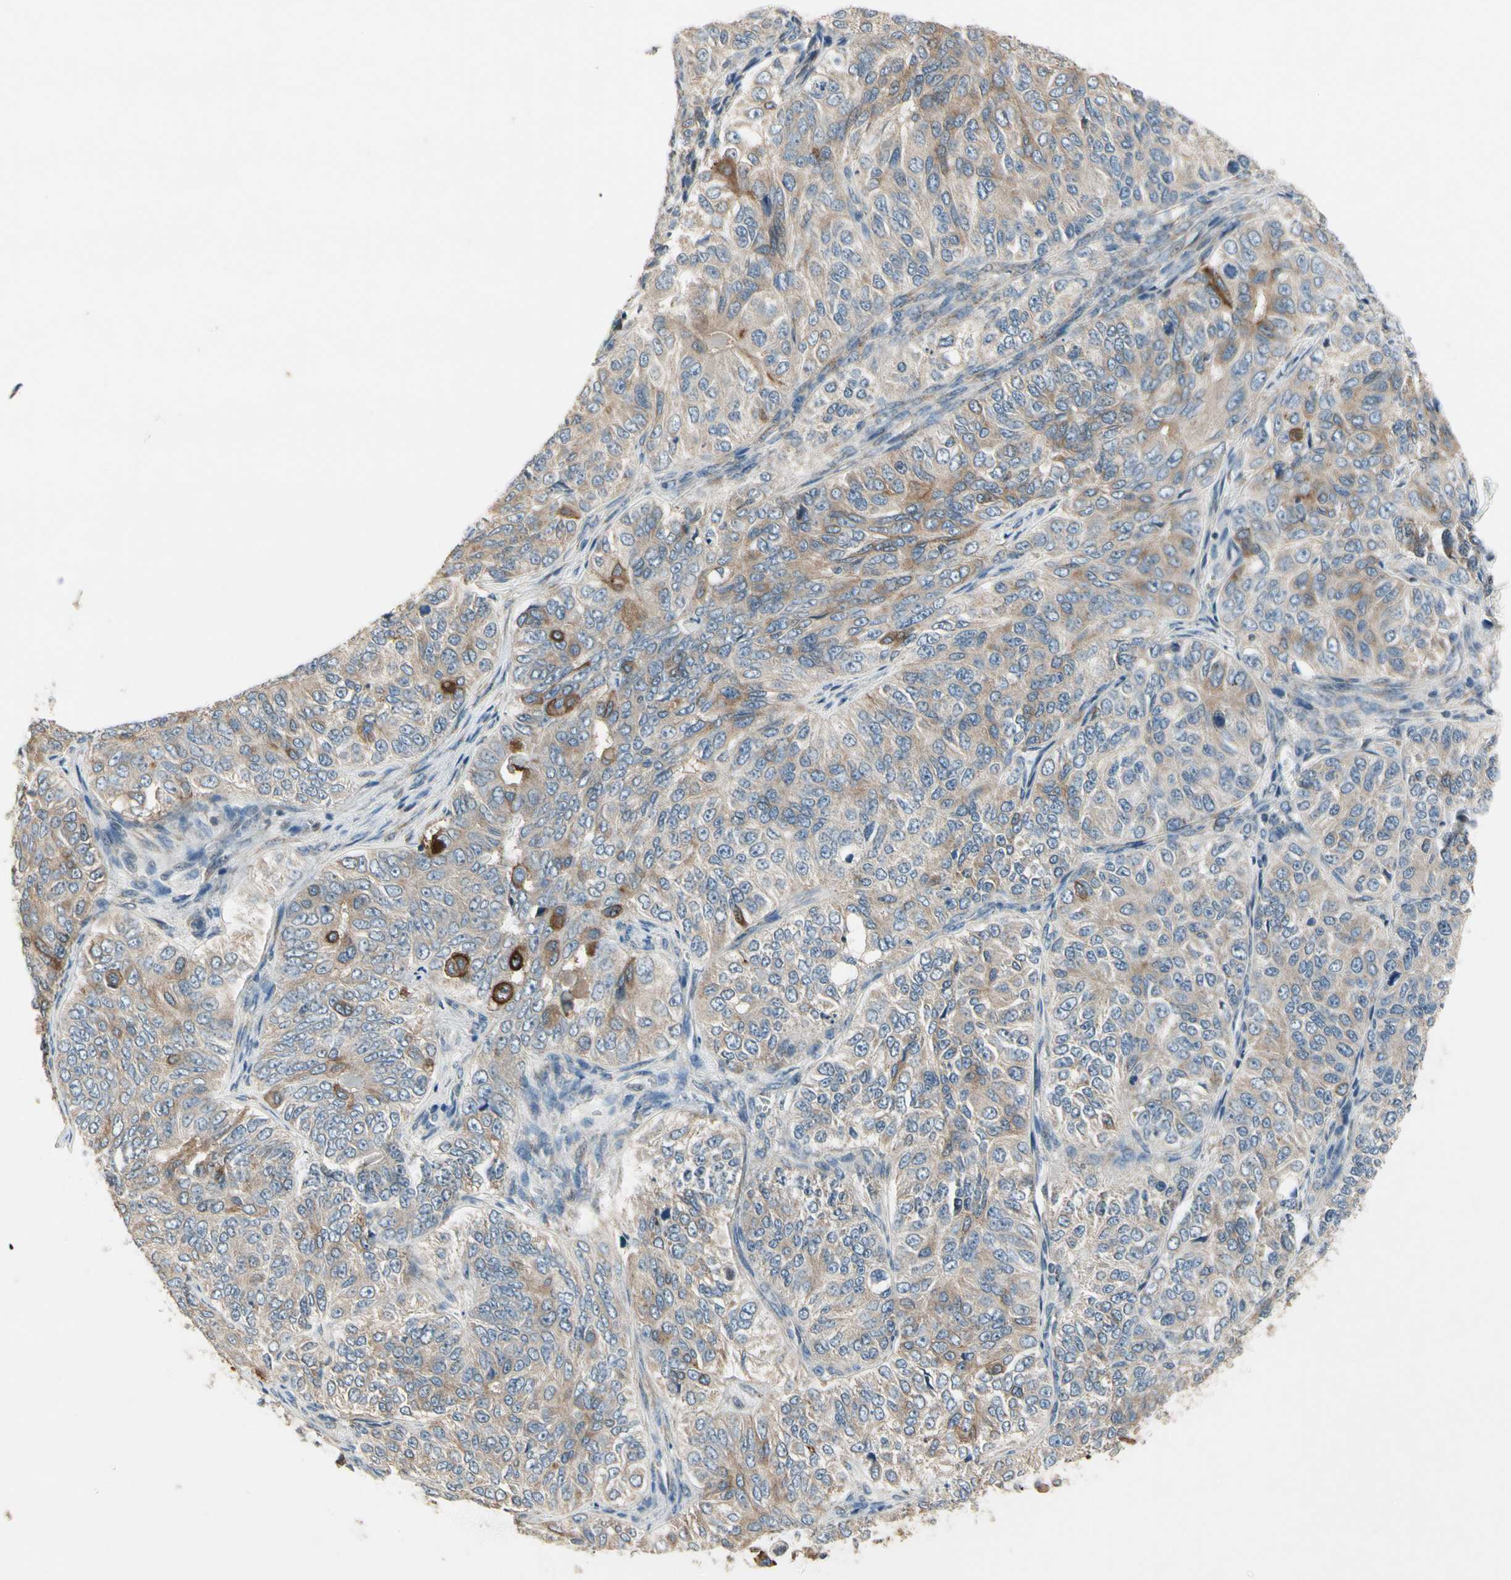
{"staining": {"intensity": "strong", "quantity": "<25%", "location": "cytoplasmic/membranous"}, "tissue": "ovarian cancer", "cell_type": "Tumor cells", "image_type": "cancer", "snomed": [{"axis": "morphology", "description": "Carcinoma, endometroid"}, {"axis": "topography", "description": "Ovary"}], "caption": "Protein staining by immunohistochemistry (IHC) reveals strong cytoplasmic/membranous expression in about <25% of tumor cells in ovarian cancer.", "gene": "CGREF1", "patient": {"sex": "female", "age": 51}}